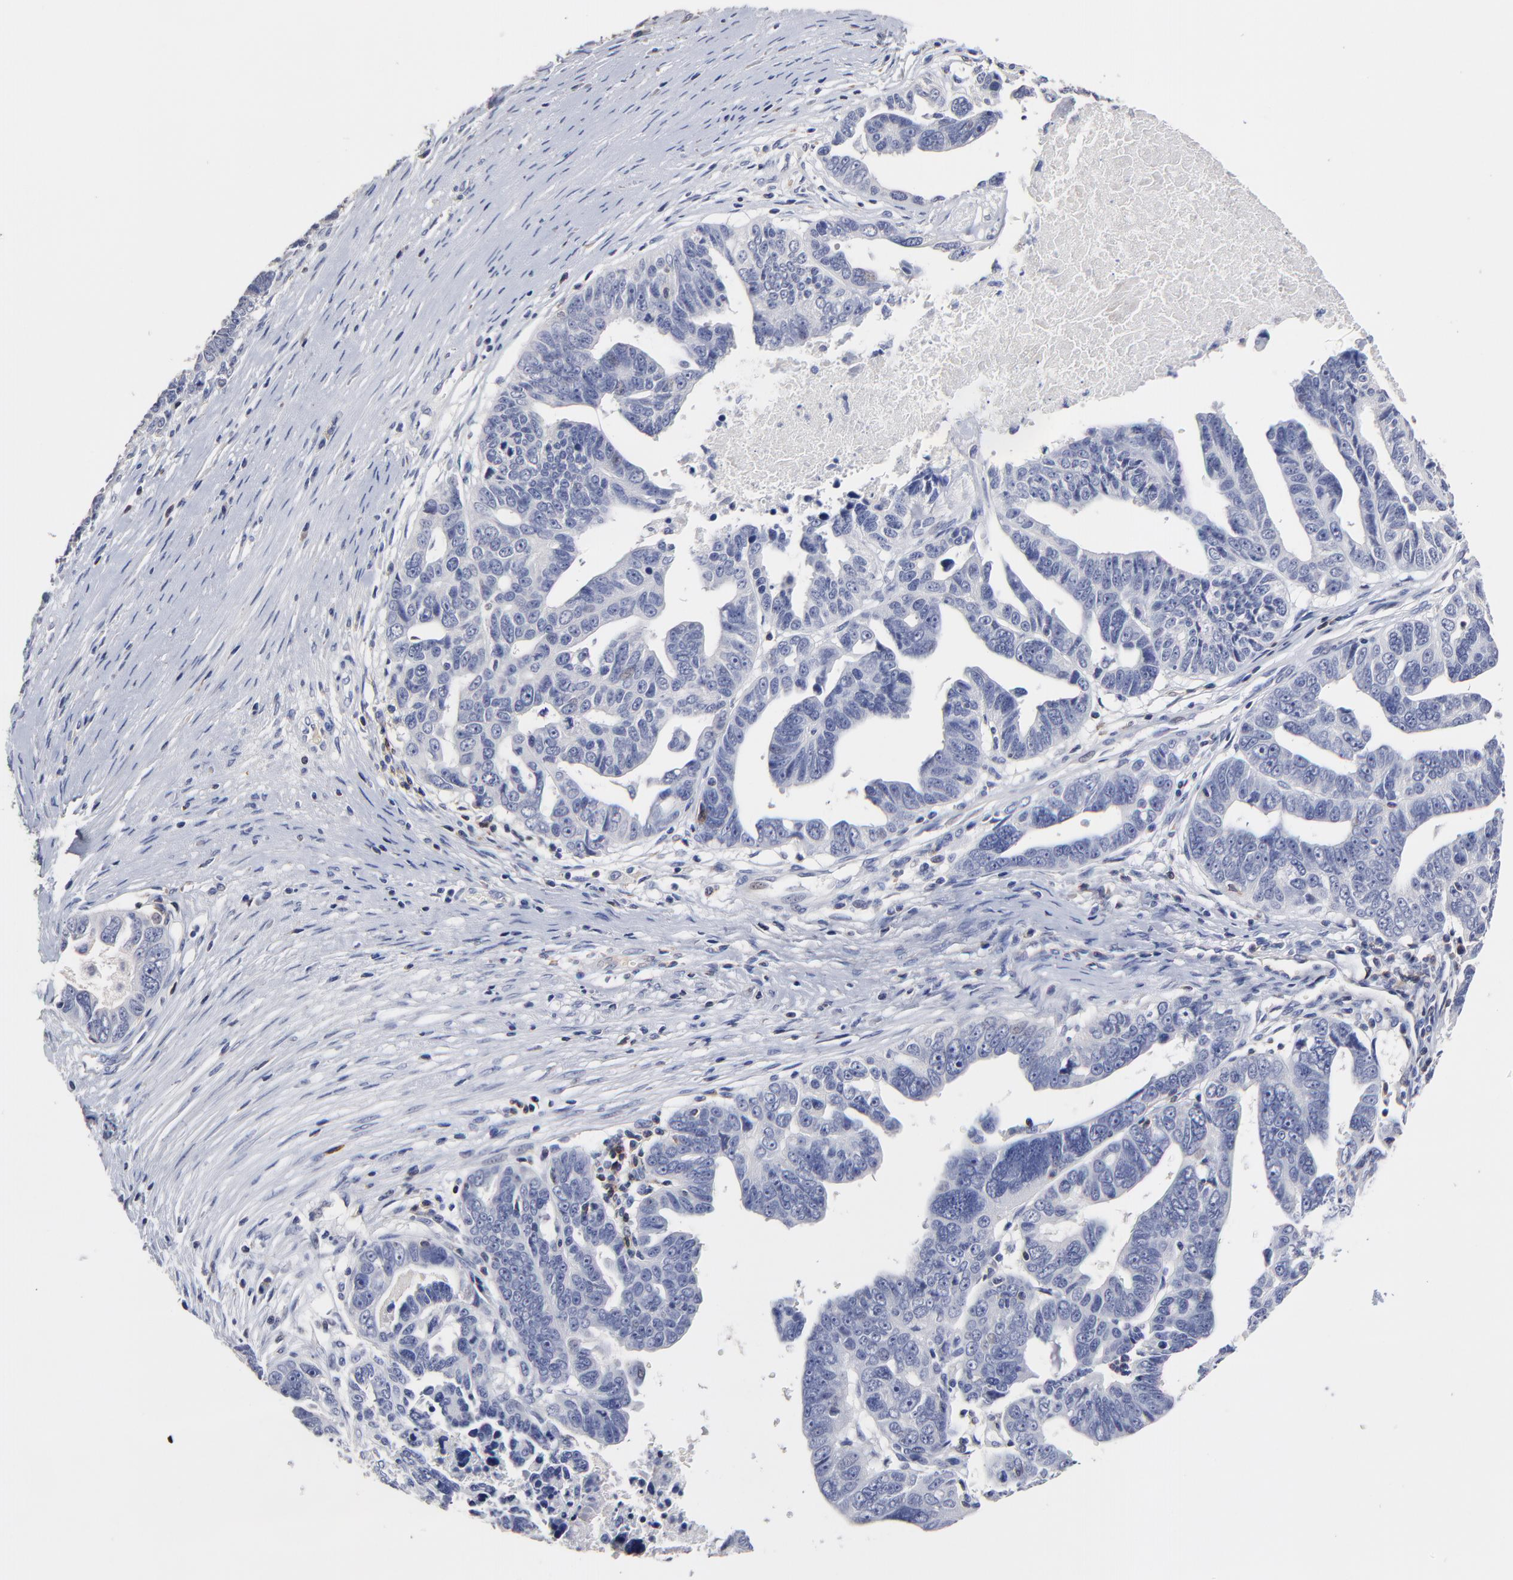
{"staining": {"intensity": "negative", "quantity": "none", "location": "none"}, "tissue": "ovarian cancer", "cell_type": "Tumor cells", "image_type": "cancer", "snomed": [{"axis": "morphology", "description": "Carcinoma, endometroid"}, {"axis": "morphology", "description": "Cystadenocarcinoma, serous, NOS"}, {"axis": "topography", "description": "Ovary"}], "caption": "An immunohistochemistry histopathology image of endometroid carcinoma (ovarian) is shown. There is no staining in tumor cells of endometroid carcinoma (ovarian).", "gene": "TRAT1", "patient": {"sex": "female", "age": 45}}